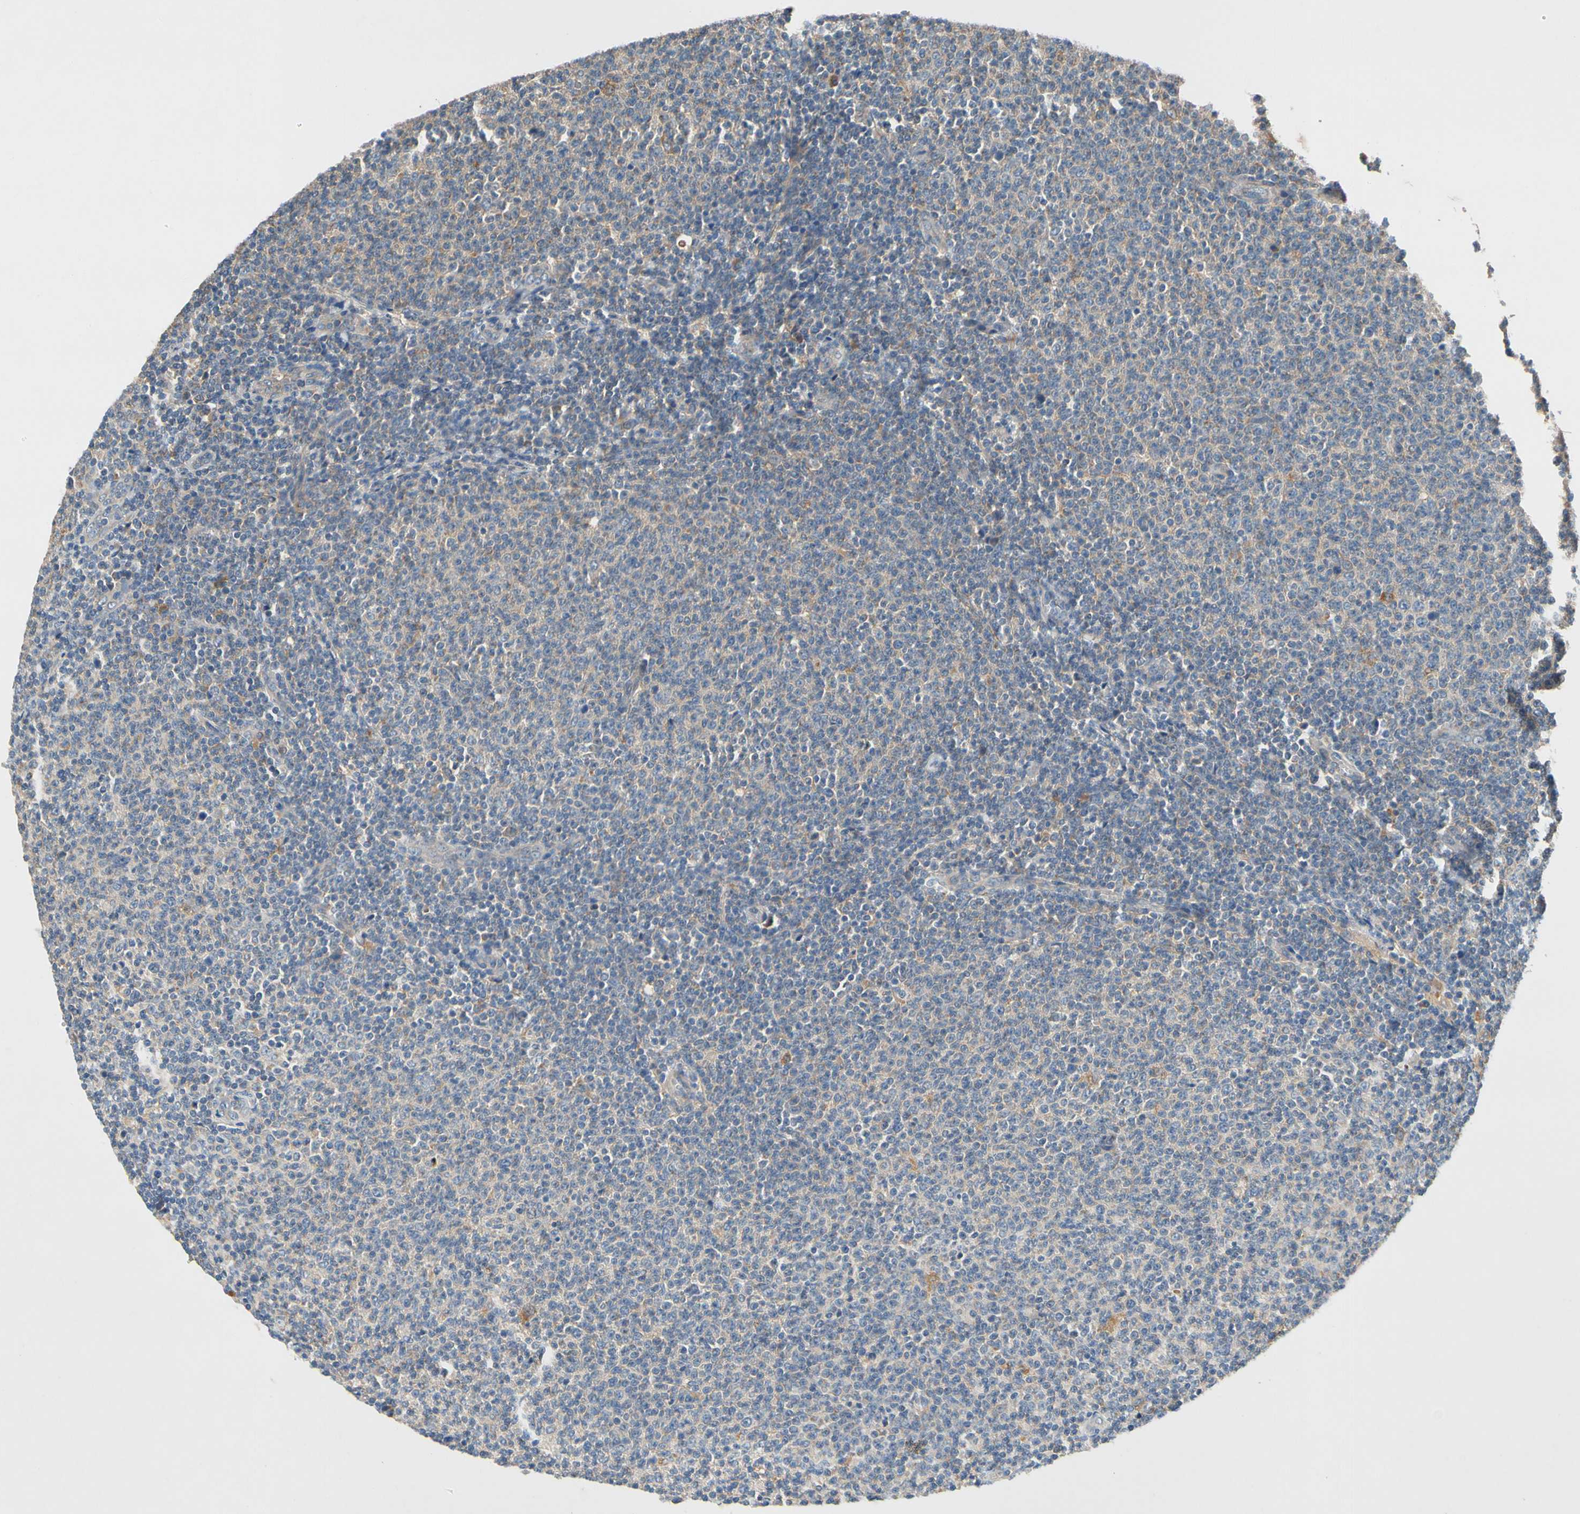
{"staining": {"intensity": "negative", "quantity": "none", "location": "none"}, "tissue": "lymphoma", "cell_type": "Tumor cells", "image_type": "cancer", "snomed": [{"axis": "morphology", "description": "Malignant lymphoma, non-Hodgkin's type, Low grade"}, {"axis": "topography", "description": "Lymph node"}], "caption": "This is an immunohistochemistry image of human lymphoma. There is no positivity in tumor cells.", "gene": "USP46", "patient": {"sex": "male", "age": 66}}